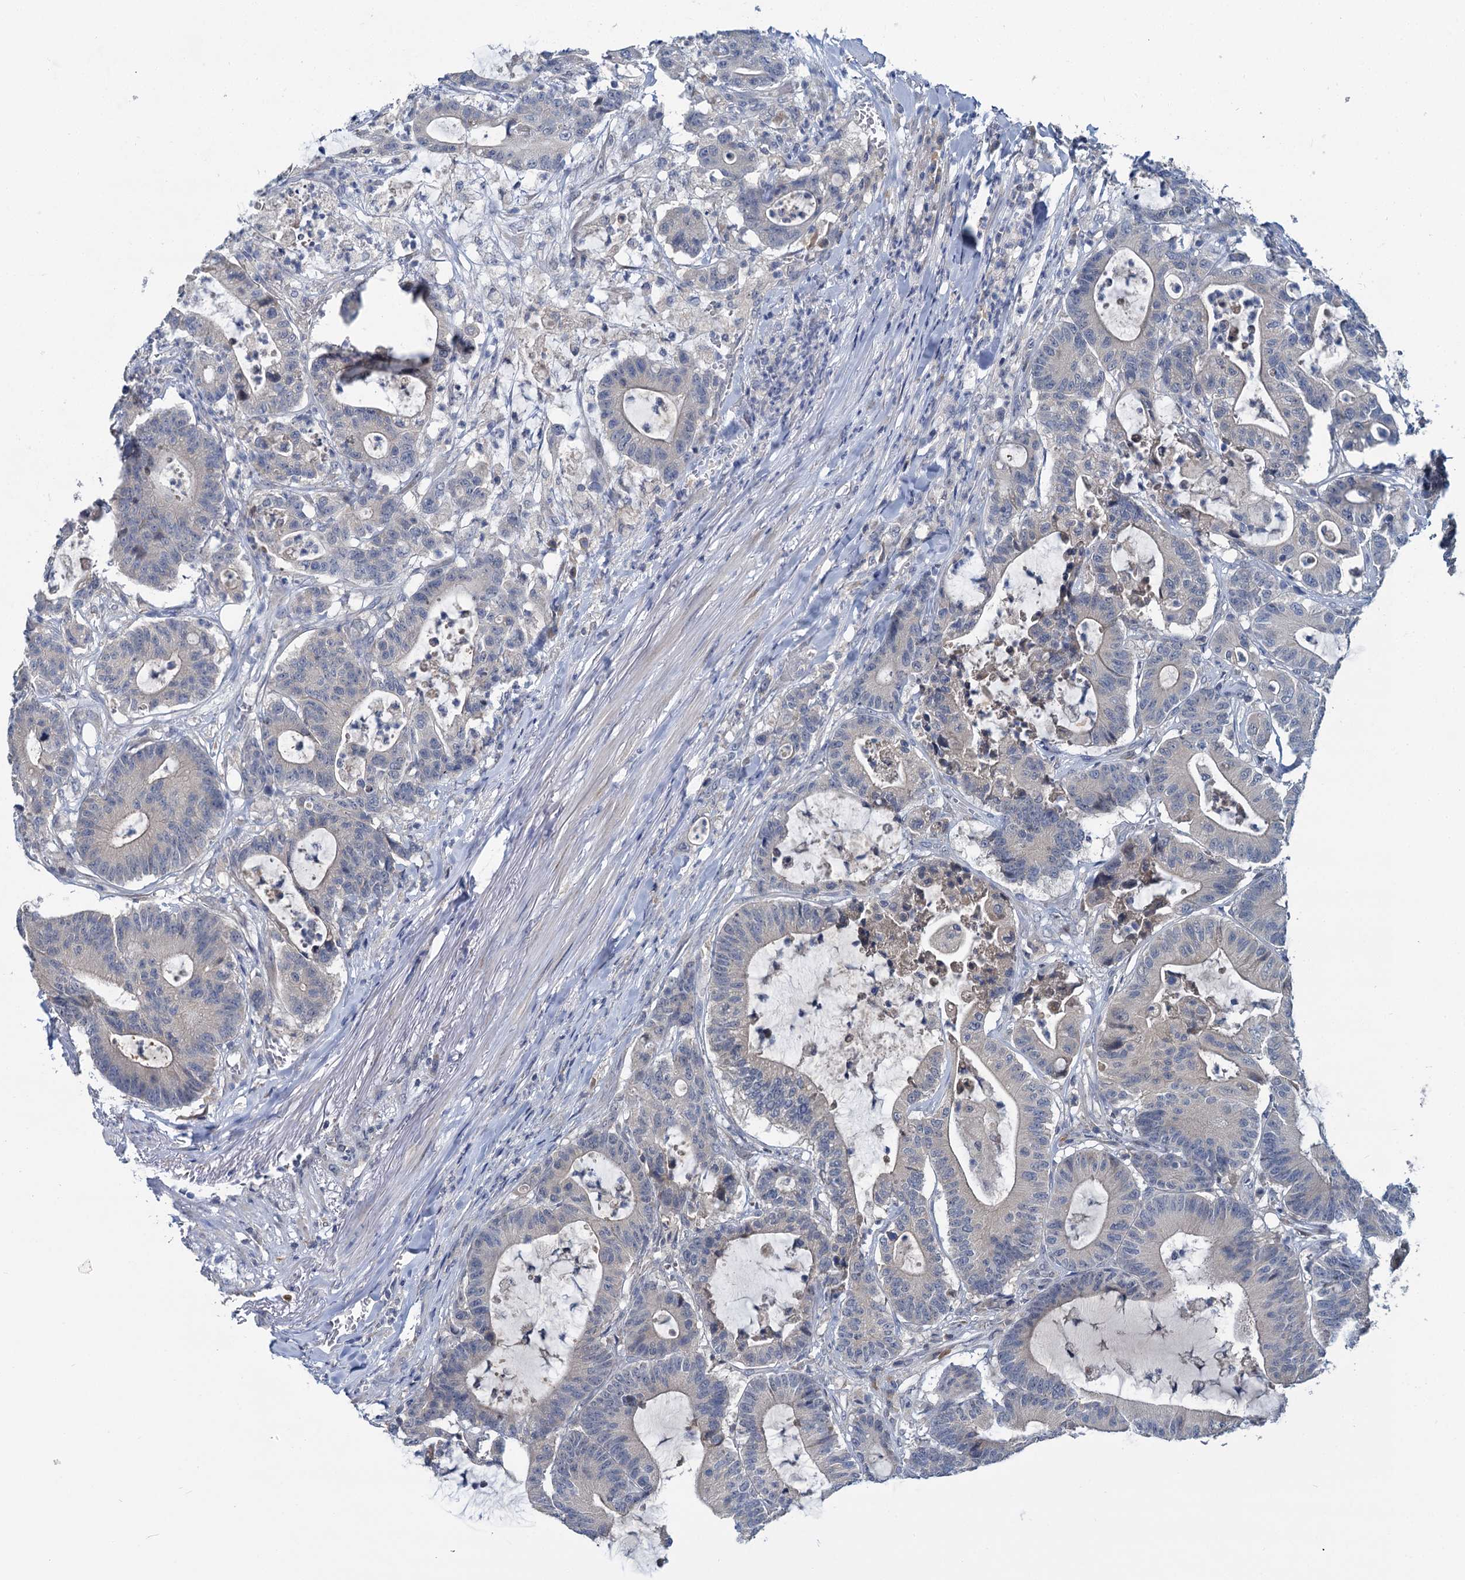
{"staining": {"intensity": "negative", "quantity": "none", "location": "none"}, "tissue": "colorectal cancer", "cell_type": "Tumor cells", "image_type": "cancer", "snomed": [{"axis": "morphology", "description": "Adenocarcinoma, NOS"}, {"axis": "topography", "description": "Colon"}], "caption": "The histopathology image shows no significant expression in tumor cells of adenocarcinoma (colorectal). Nuclei are stained in blue.", "gene": "ANKRD42", "patient": {"sex": "female", "age": 84}}